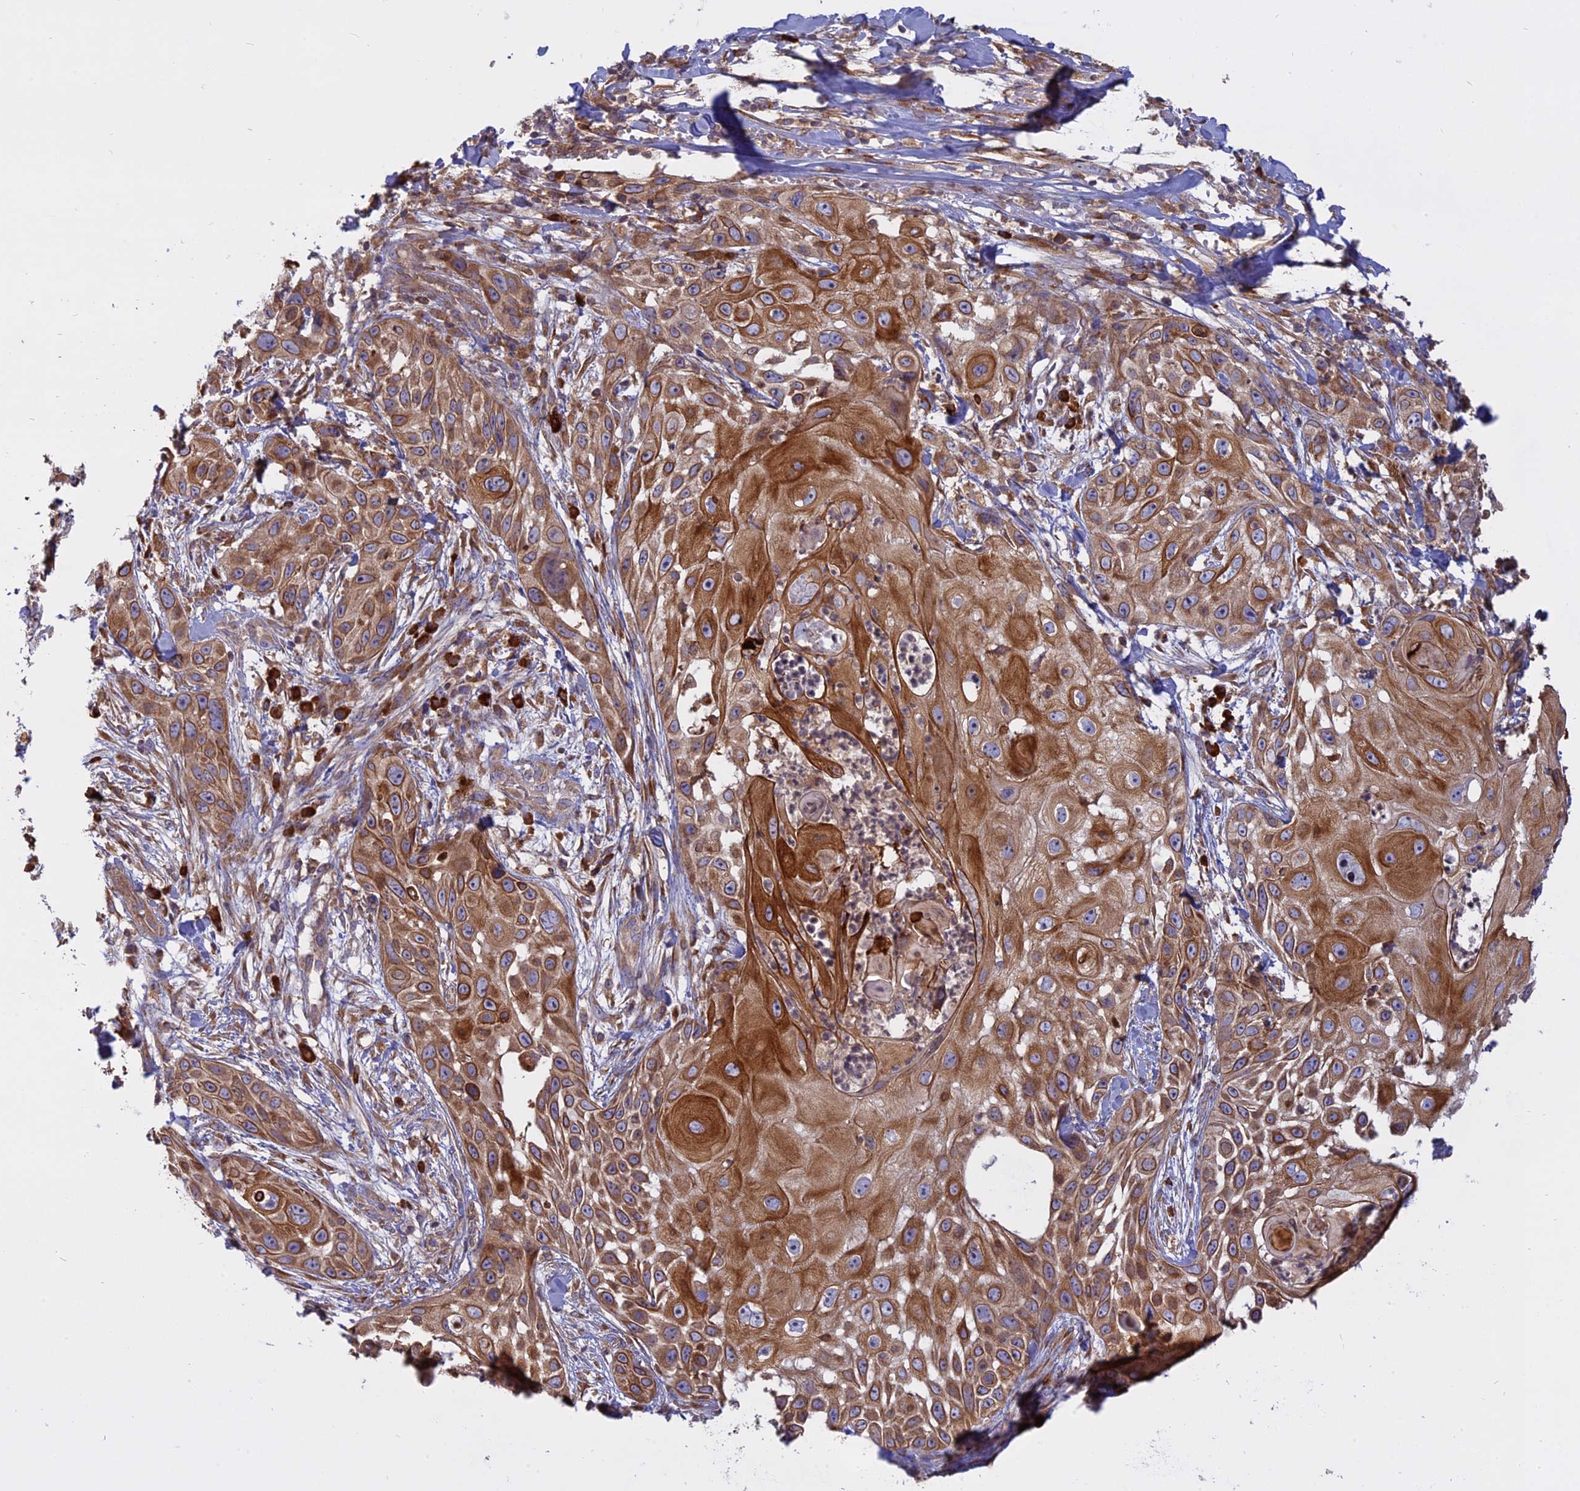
{"staining": {"intensity": "moderate", "quantity": ">75%", "location": "cytoplasmic/membranous"}, "tissue": "skin cancer", "cell_type": "Tumor cells", "image_type": "cancer", "snomed": [{"axis": "morphology", "description": "Squamous cell carcinoma, NOS"}, {"axis": "topography", "description": "Skin"}], "caption": "Squamous cell carcinoma (skin) was stained to show a protein in brown. There is medium levels of moderate cytoplasmic/membranous positivity in approximately >75% of tumor cells.", "gene": "TMEM208", "patient": {"sex": "female", "age": 44}}